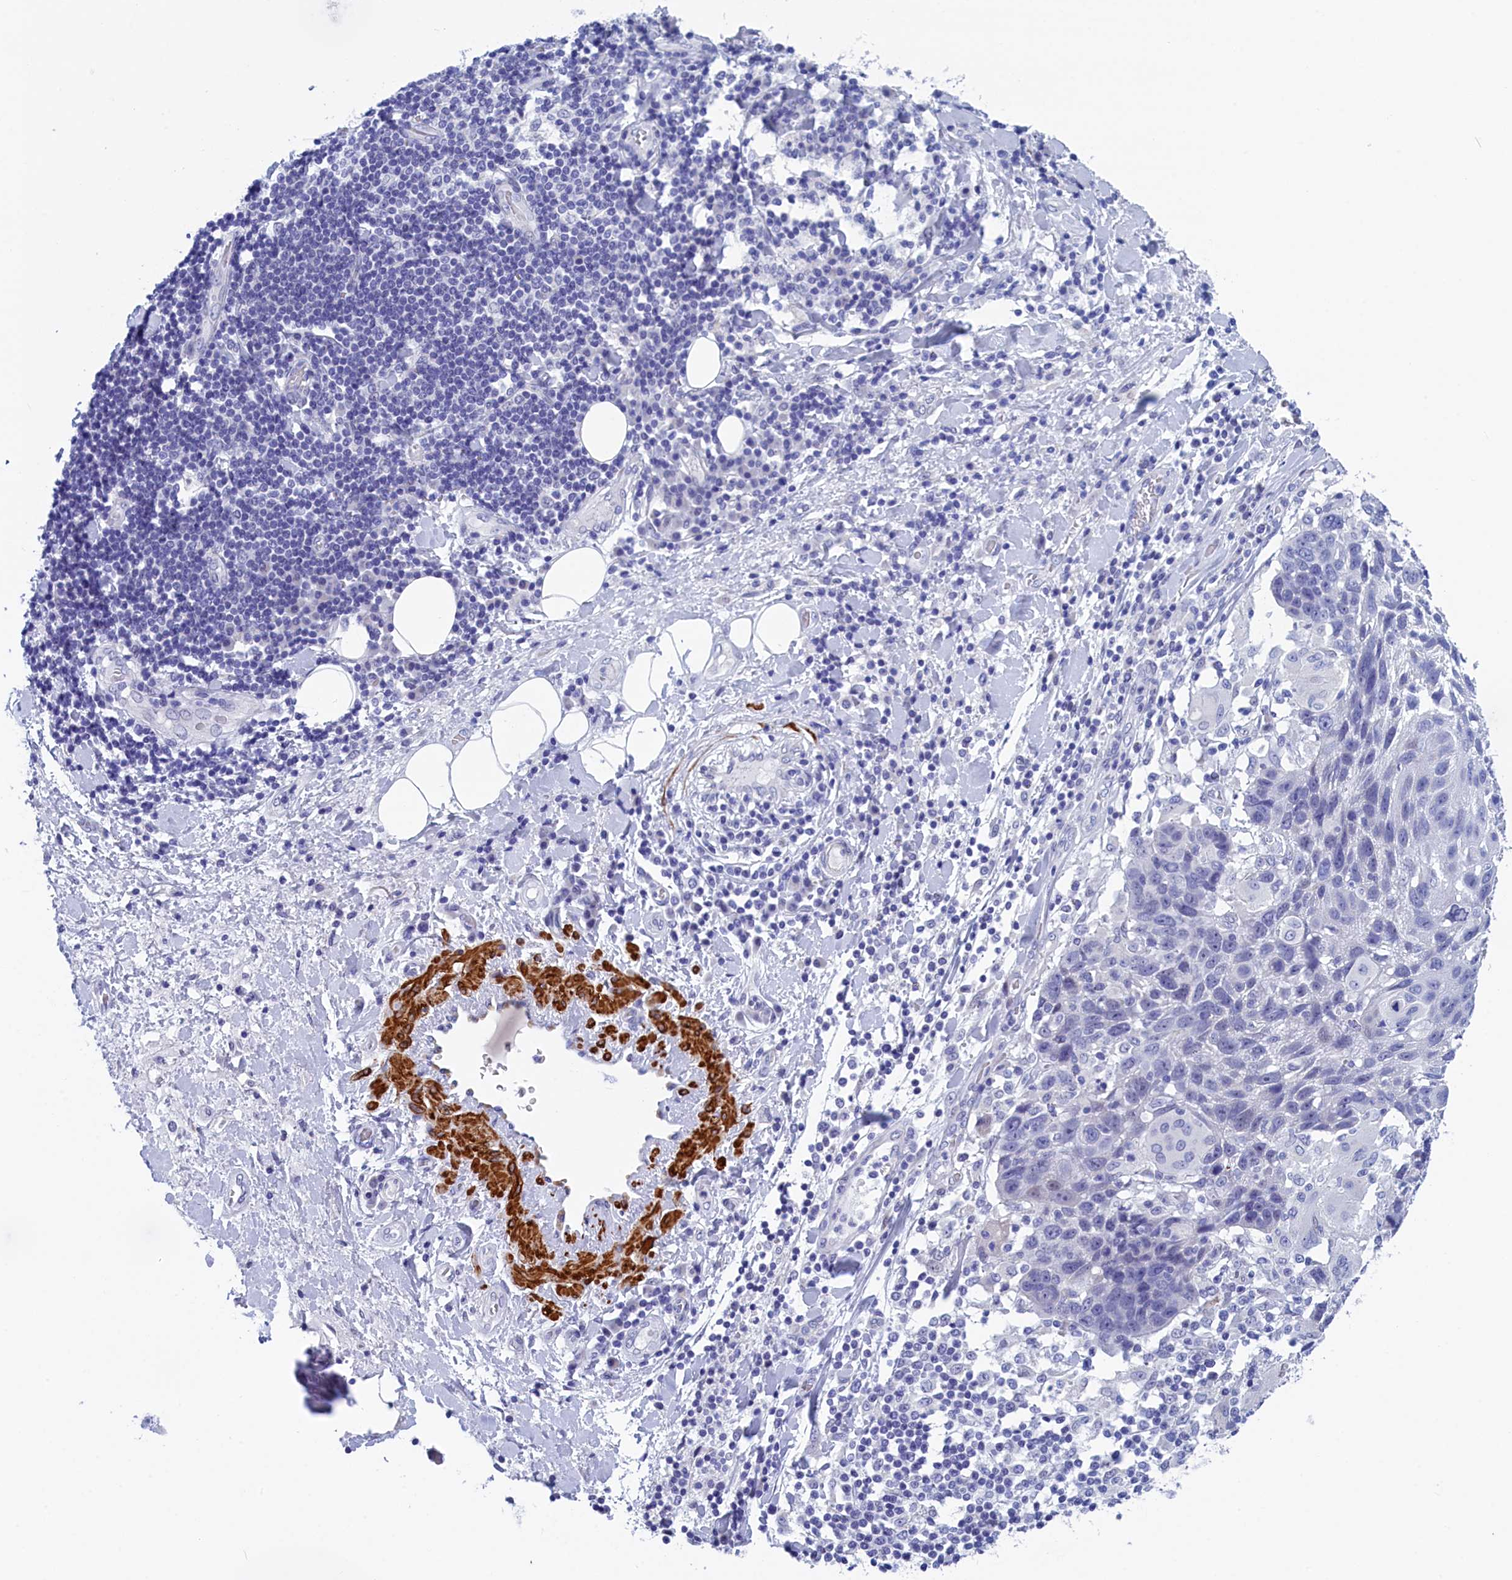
{"staining": {"intensity": "negative", "quantity": "none", "location": "none"}, "tissue": "adipose tissue", "cell_type": "Adipocytes", "image_type": "normal", "snomed": [{"axis": "morphology", "description": "Normal tissue, NOS"}, {"axis": "morphology", "description": "Squamous cell carcinoma, NOS"}, {"axis": "topography", "description": "Lymph node"}, {"axis": "topography", "description": "Bronchus"}, {"axis": "topography", "description": "Lung"}], "caption": "This is an immunohistochemistry (IHC) photomicrograph of benign adipose tissue. There is no expression in adipocytes.", "gene": "WDR83", "patient": {"sex": "male", "age": 66}}